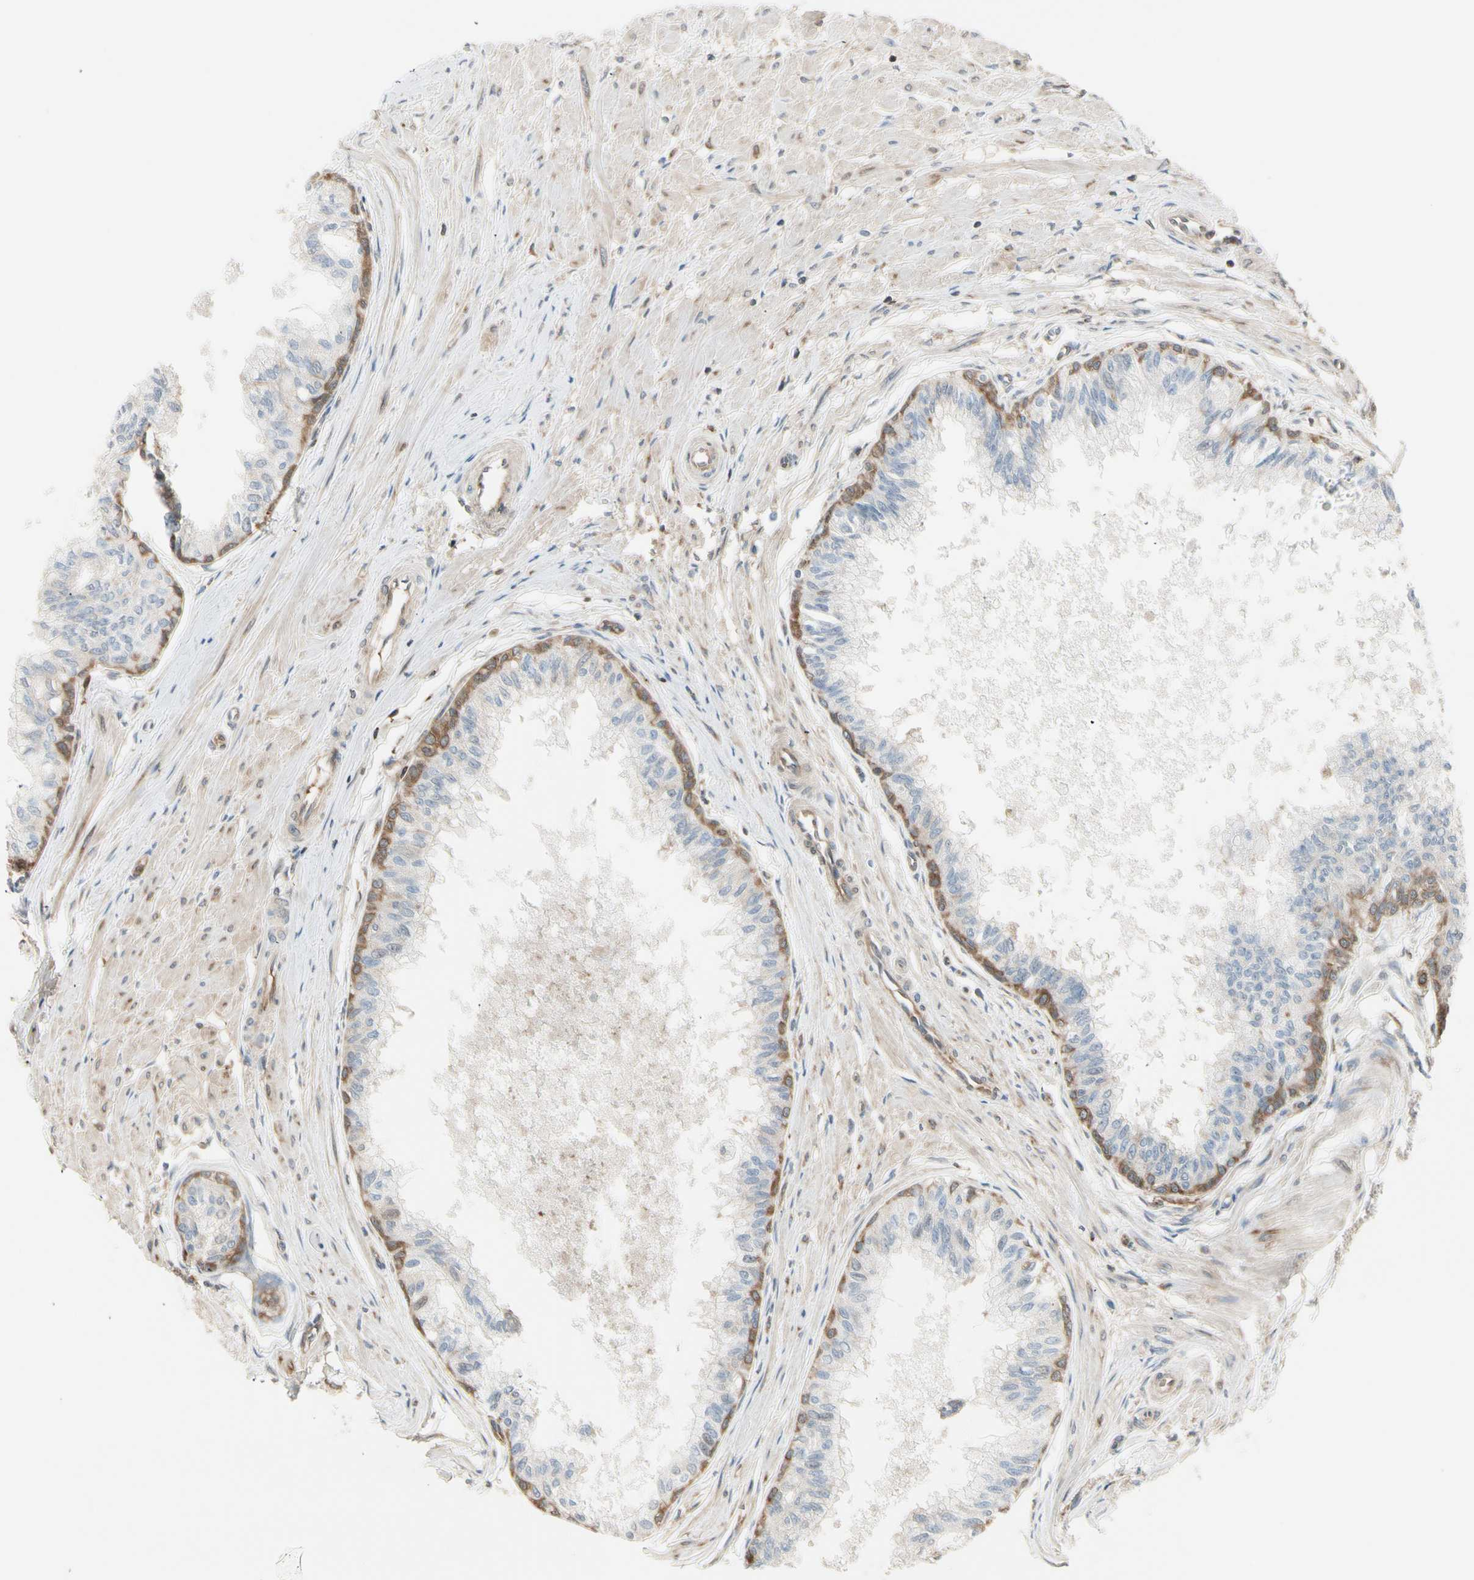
{"staining": {"intensity": "moderate", "quantity": ">75%", "location": "cytoplasmic/membranous"}, "tissue": "prostate", "cell_type": "Glandular cells", "image_type": "normal", "snomed": [{"axis": "morphology", "description": "Normal tissue, NOS"}, {"axis": "topography", "description": "Prostate"}, {"axis": "topography", "description": "Seminal veicle"}], "caption": "Glandular cells demonstrate medium levels of moderate cytoplasmic/membranous expression in about >75% of cells in normal prostate. (Stains: DAB in brown, nuclei in blue, Microscopy: brightfield microscopy at high magnification).", "gene": "OXSR1", "patient": {"sex": "male", "age": 60}}